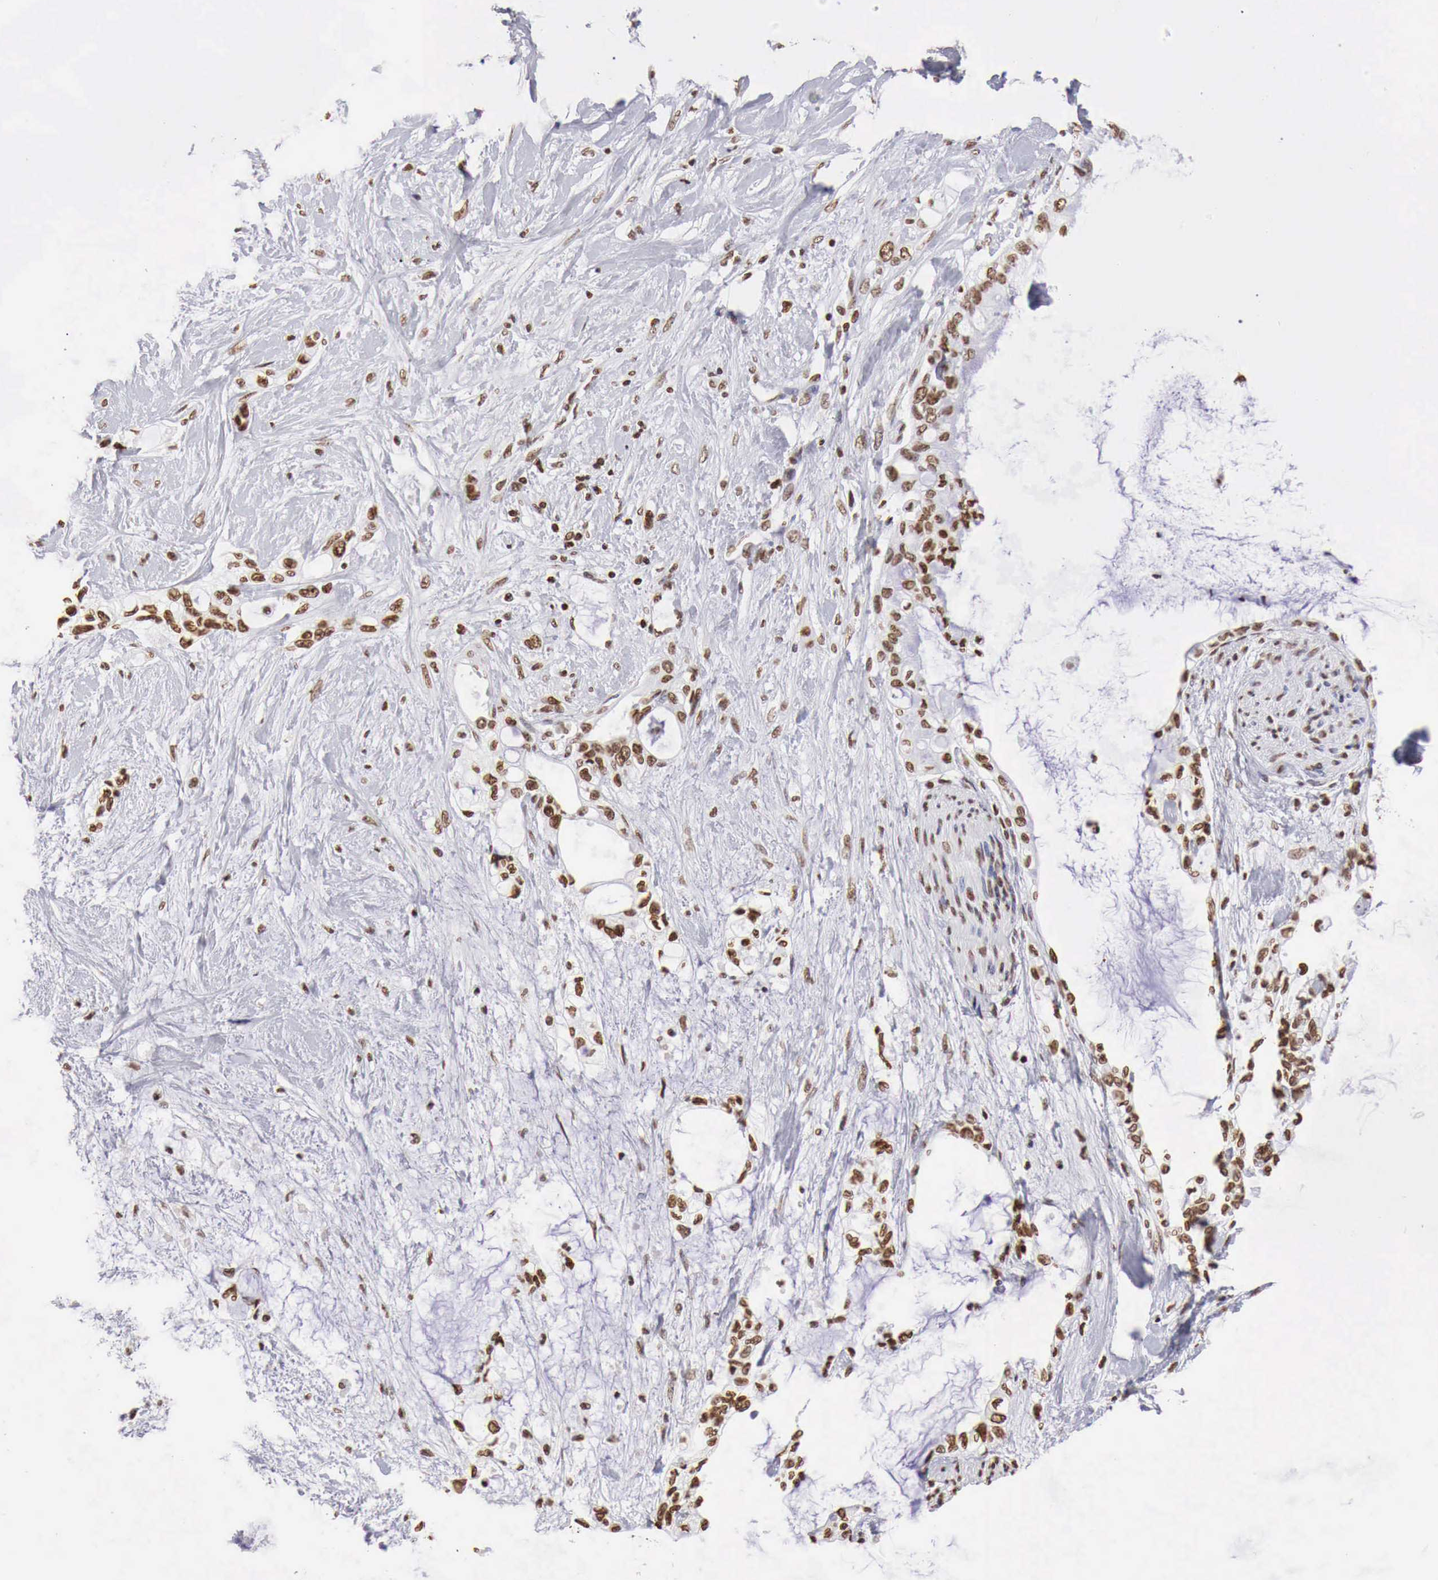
{"staining": {"intensity": "strong", "quantity": ">75%", "location": "nuclear"}, "tissue": "pancreatic cancer", "cell_type": "Tumor cells", "image_type": "cancer", "snomed": [{"axis": "morphology", "description": "Adenocarcinoma, NOS"}, {"axis": "topography", "description": "Pancreas"}], "caption": "This micrograph reveals pancreatic adenocarcinoma stained with IHC to label a protein in brown. The nuclear of tumor cells show strong positivity for the protein. Nuclei are counter-stained blue.", "gene": "DKC1", "patient": {"sex": "female", "age": 70}}